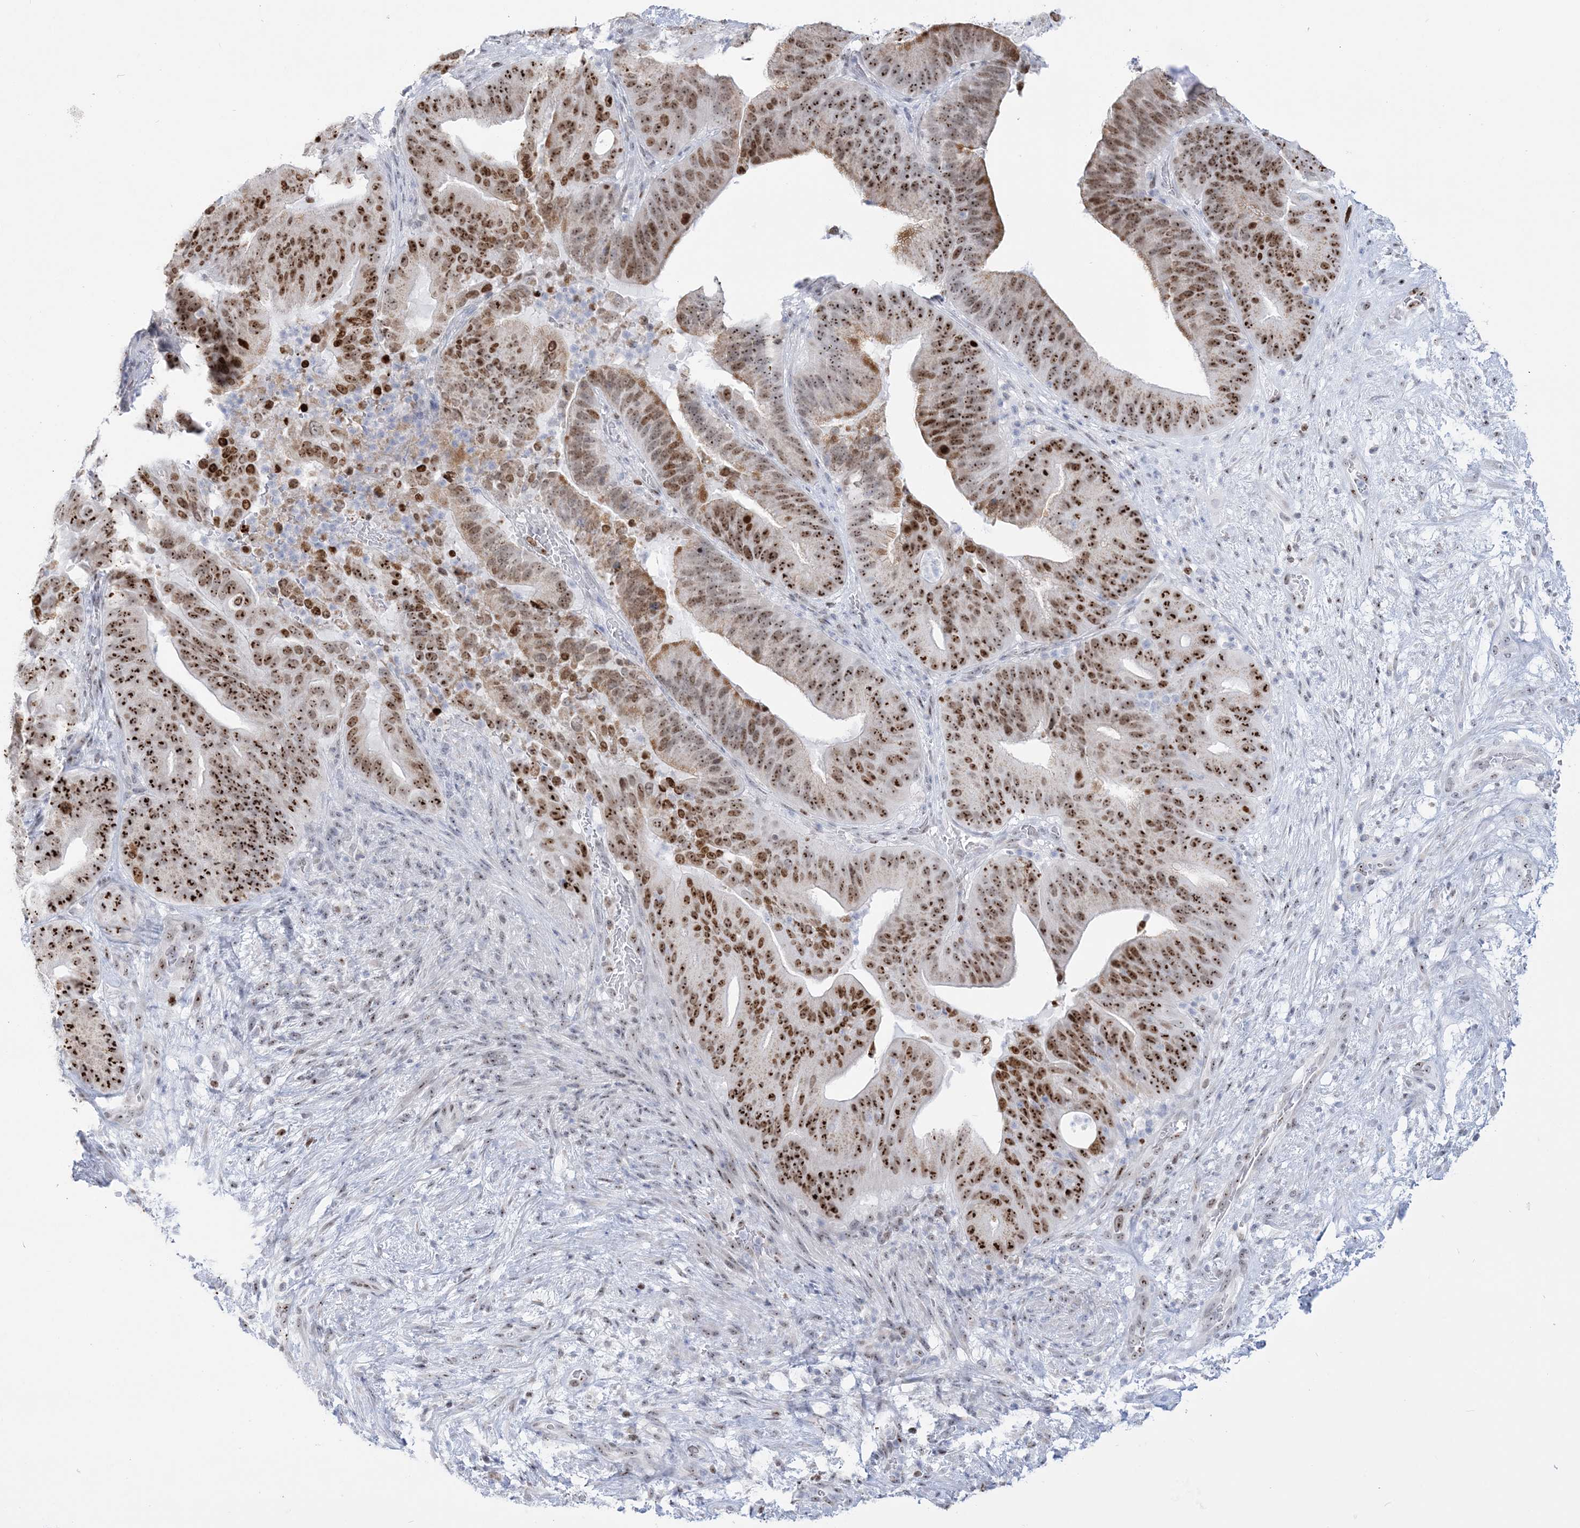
{"staining": {"intensity": "strong", "quantity": ">75%", "location": "nuclear"}, "tissue": "pancreatic cancer", "cell_type": "Tumor cells", "image_type": "cancer", "snomed": [{"axis": "morphology", "description": "Adenocarcinoma, NOS"}, {"axis": "topography", "description": "Pancreas"}], "caption": "A brown stain shows strong nuclear expression of a protein in human pancreatic cancer (adenocarcinoma) tumor cells.", "gene": "DDX21", "patient": {"sex": "female", "age": 77}}